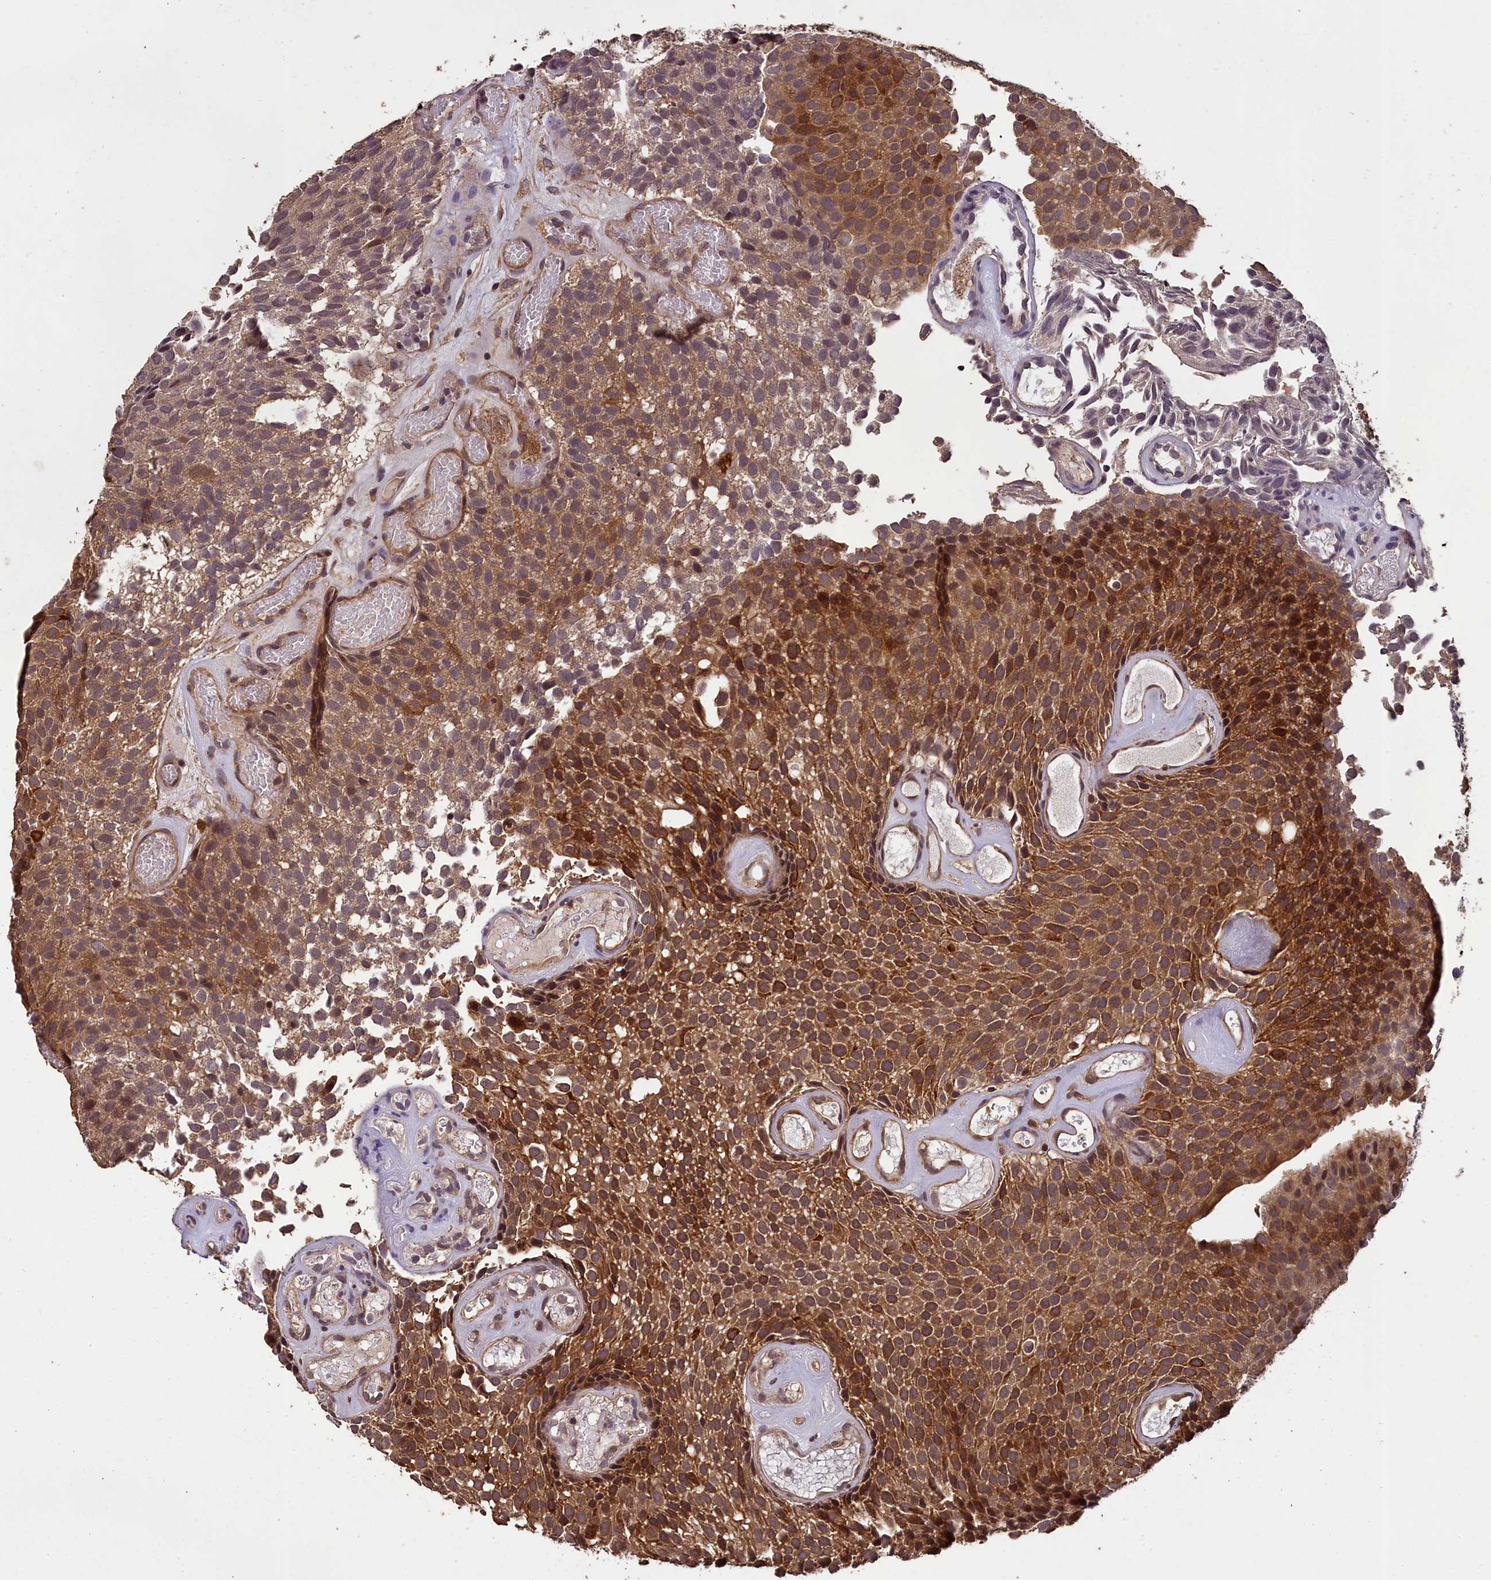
{"staining": {"intensity": "moderate", "quantity": ">75%", "location": "cytoplasmic/membranous"}, "tissue": "urothelial cancer", "cell_type": "Tumor cells", "image_type": "cancer", "snomed": [{"axis": "morphology", "description": "Urothelial carcinoma, Low grade"}, {"axis": "topography", "description": "Urinary bladder"}], "caption": "Protein staining of urothelial cancer tissue shows moderate cytoplasmic/membranous expression in approximately >75% of tumor cells. (DAB = brown stain, brightfield microscopy at high magnification).", "gene": "CHD9", "patient": {"sex": "male", "age": 89}}